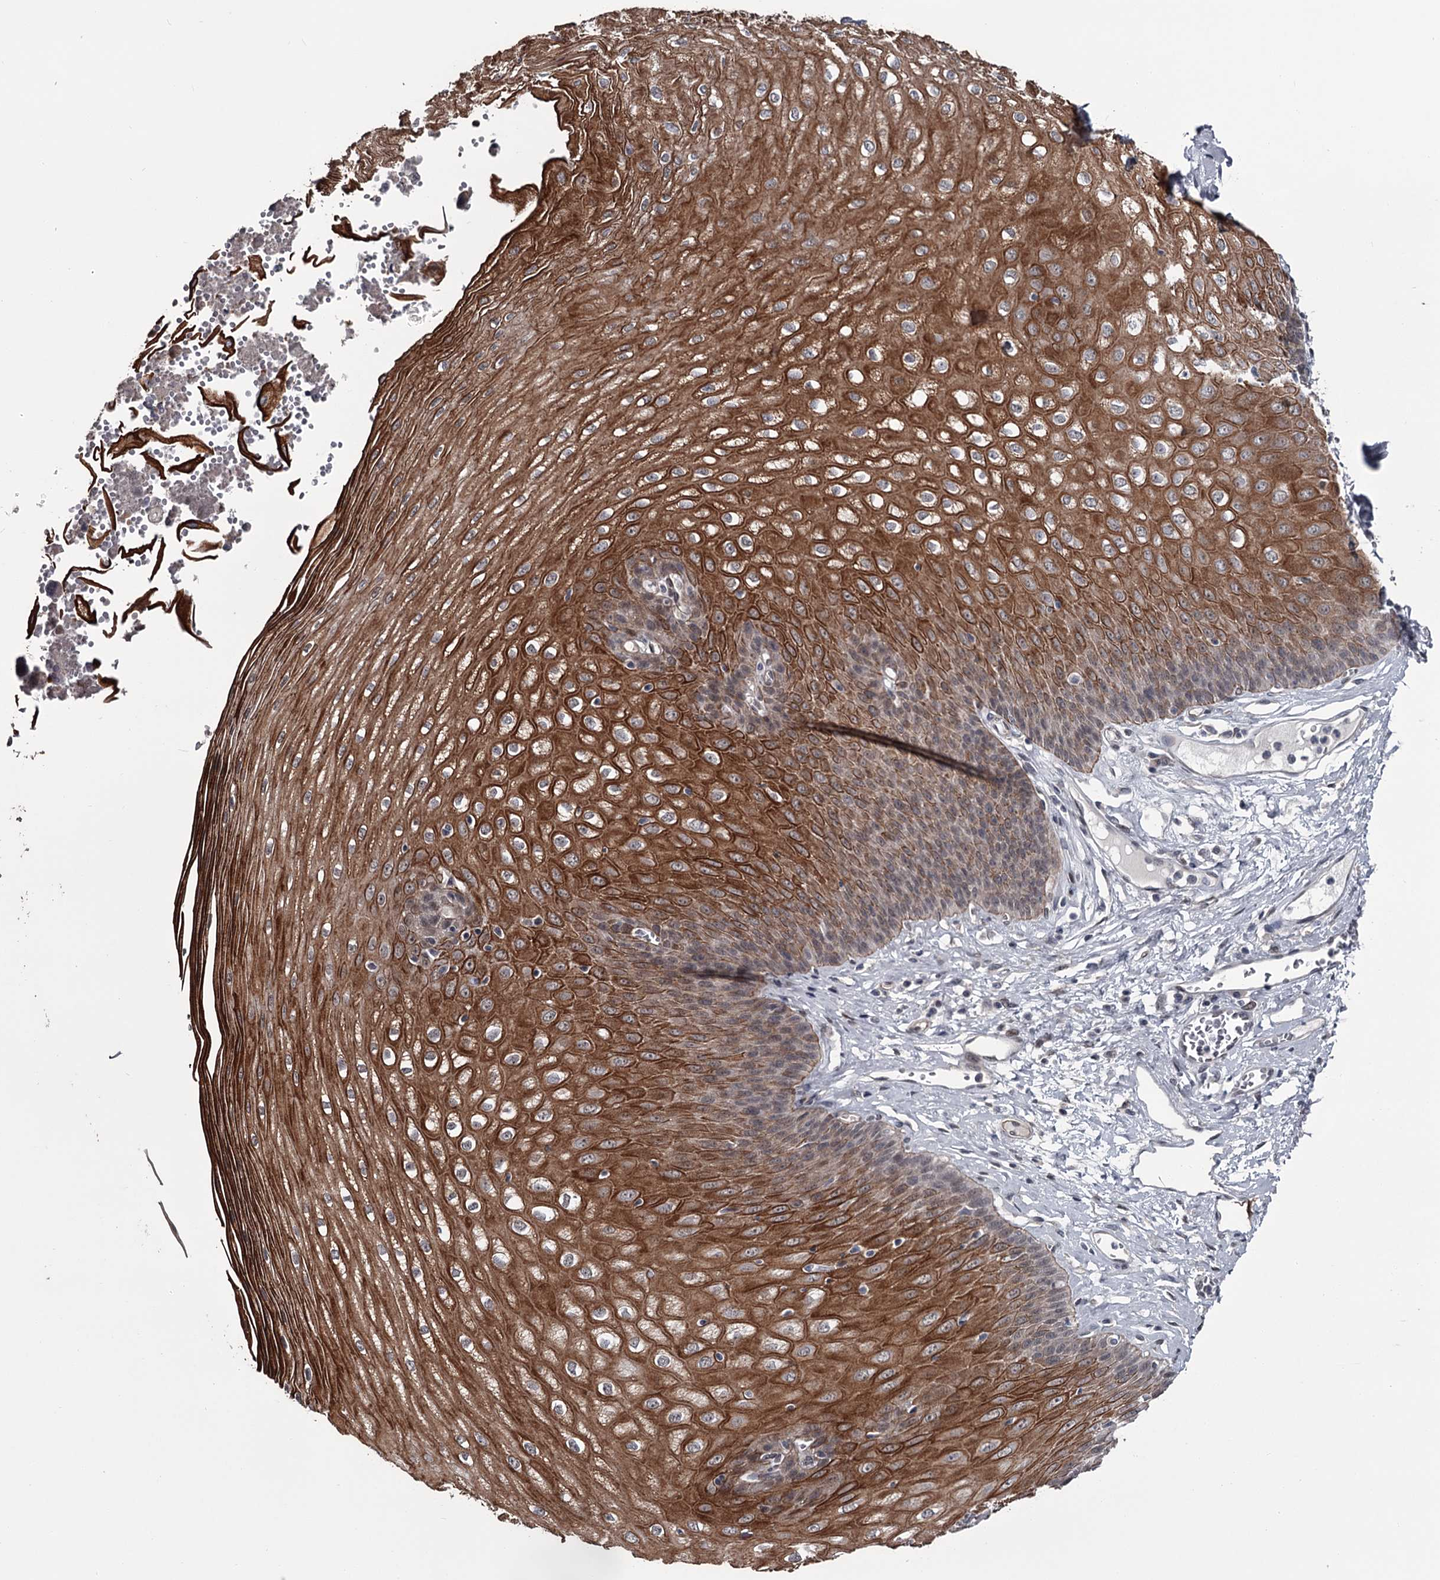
{"staining": {"intensity": "strong", "quantity": ">75%", "location": "cytoplasmic/membranous"}, "tissue": "esophagus", "cell_type": "Squamous epithelial cells", "image_type": "normal", "snomed": [{"axis": "morphology", "description": "Normal tissue, NOS"}, {"axis": "topography", "description": "Esophagus"}], "caption": "Unremarkable esophagus reveals strong cytoplasmic/membranous expression in about >75% of squamous epithelial cells, visualized by immunohistochemistry.", "gene": "PRPF40B", "patient": {"sex": "male", "age": 60}}